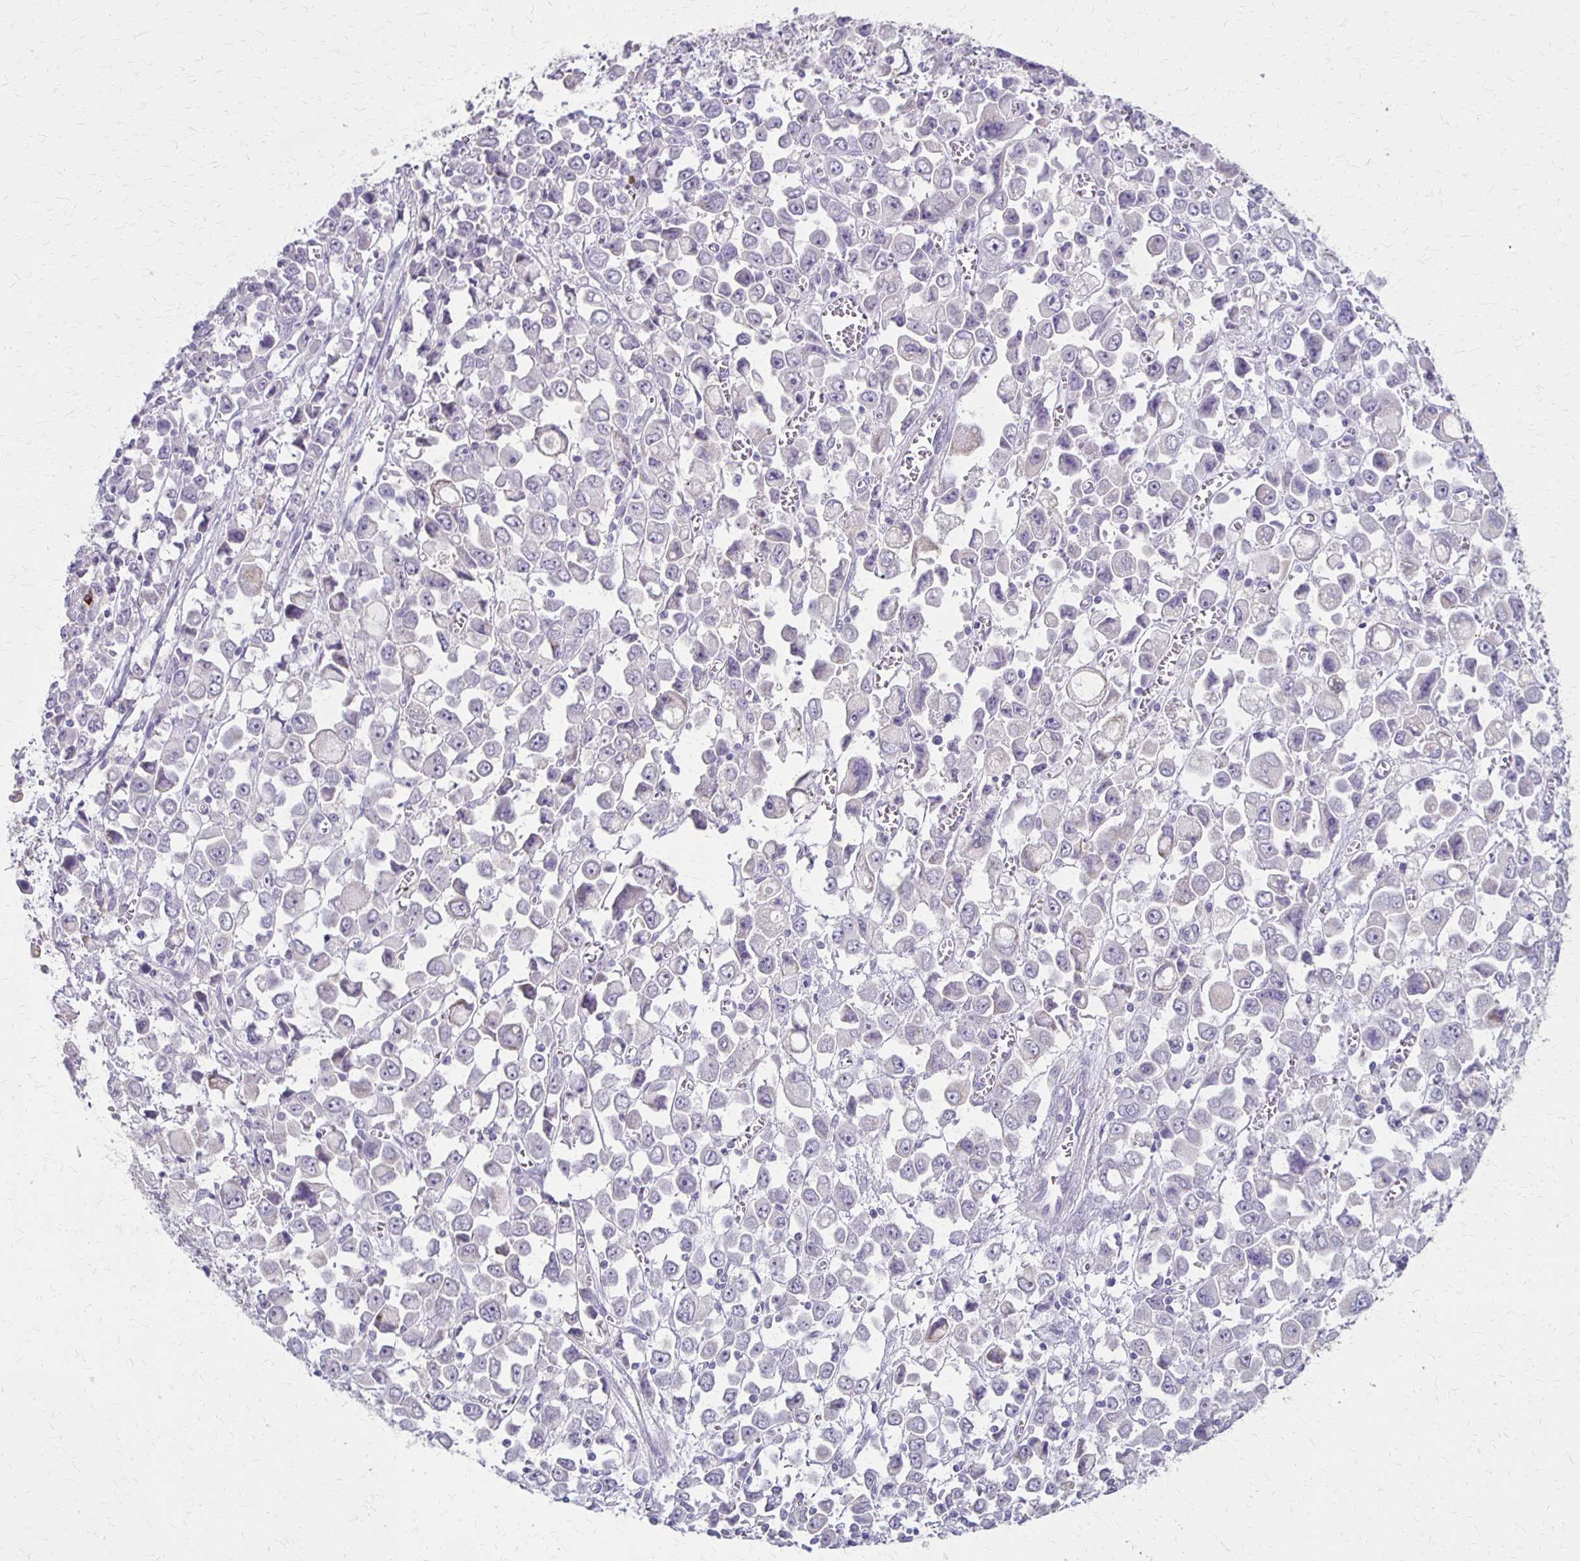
{"staining": {"intensity": "negative", "quantity": "none", "location": "none"}, "tissue": "stomach cancer", "cell_type": "Tumor cells", "image_type": "cancer", "snomed": [{"axis": "morphology", "description": "Adenocarcinoma, NOS"}, {"axis": "topography", "description": "Stomach, upper"}], "caption": "Tumor cells show no significant expression in adenocarcinoma (stomach).", "gene": "SLC35E2B", "patient": {"sex": "male", "age": 70}}